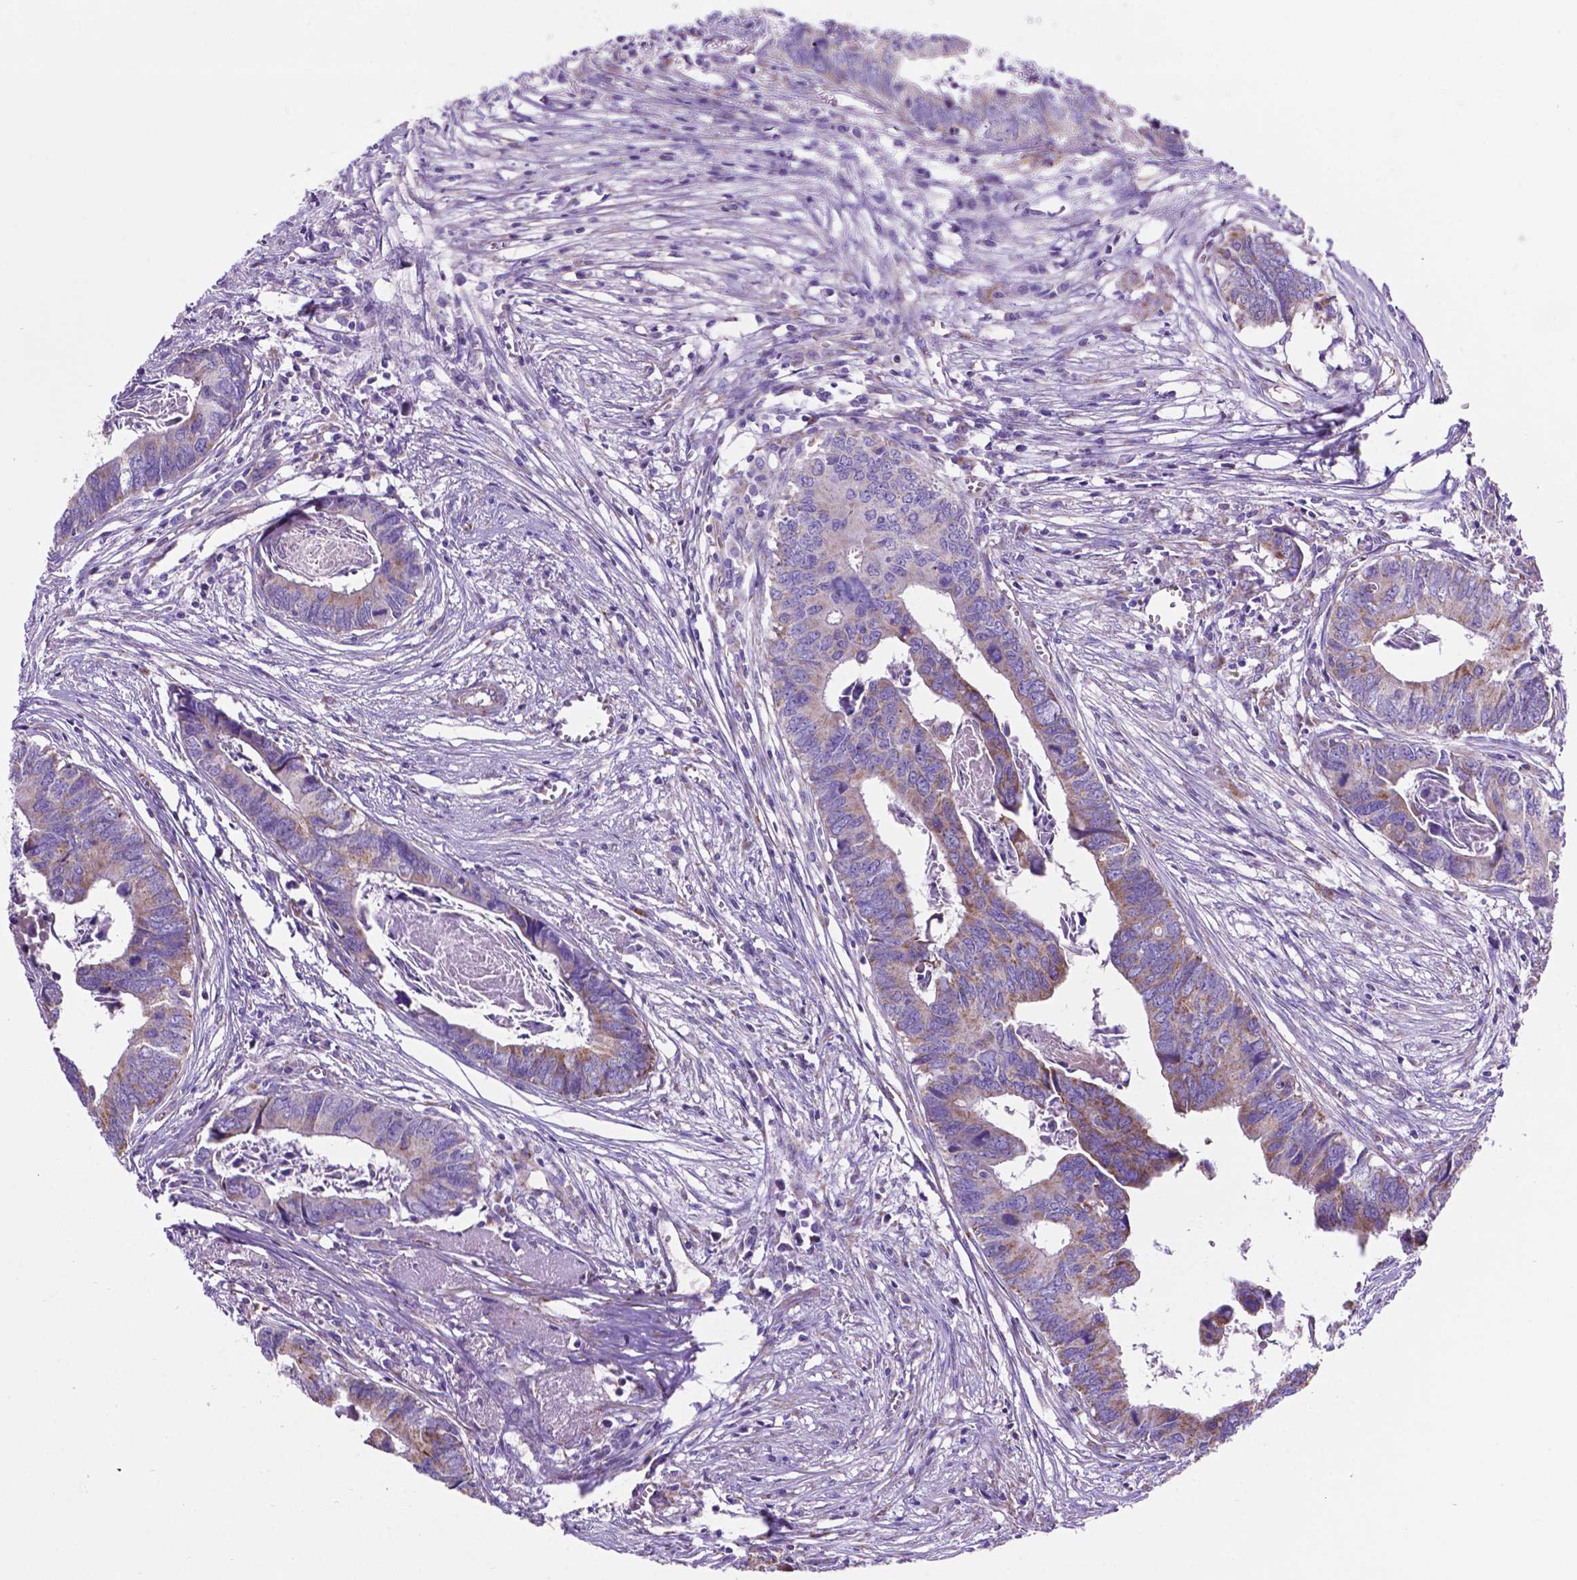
{"staining": {"intensity": "weak", "quantity": "25%-75%", "location": "cytoplasmic/membranous"}, "tissue": "colorectal cancer", "cell_type": "Tumor cells", "image_type": "cancer", "snomed": [{"axis": "morphology", "description": "Adenocarcinoma, NOS"}, {"axis": "topography", "description": "Colon"}], "caption": "Colorectal cancer (adenocarcinoma) stained with IHC shows weak cytoplasmic/membranous positivity in about 25%-75% of tumor cells.", "gene": "TMEM121B", "patient": {"sex": "female", "age": 82}}